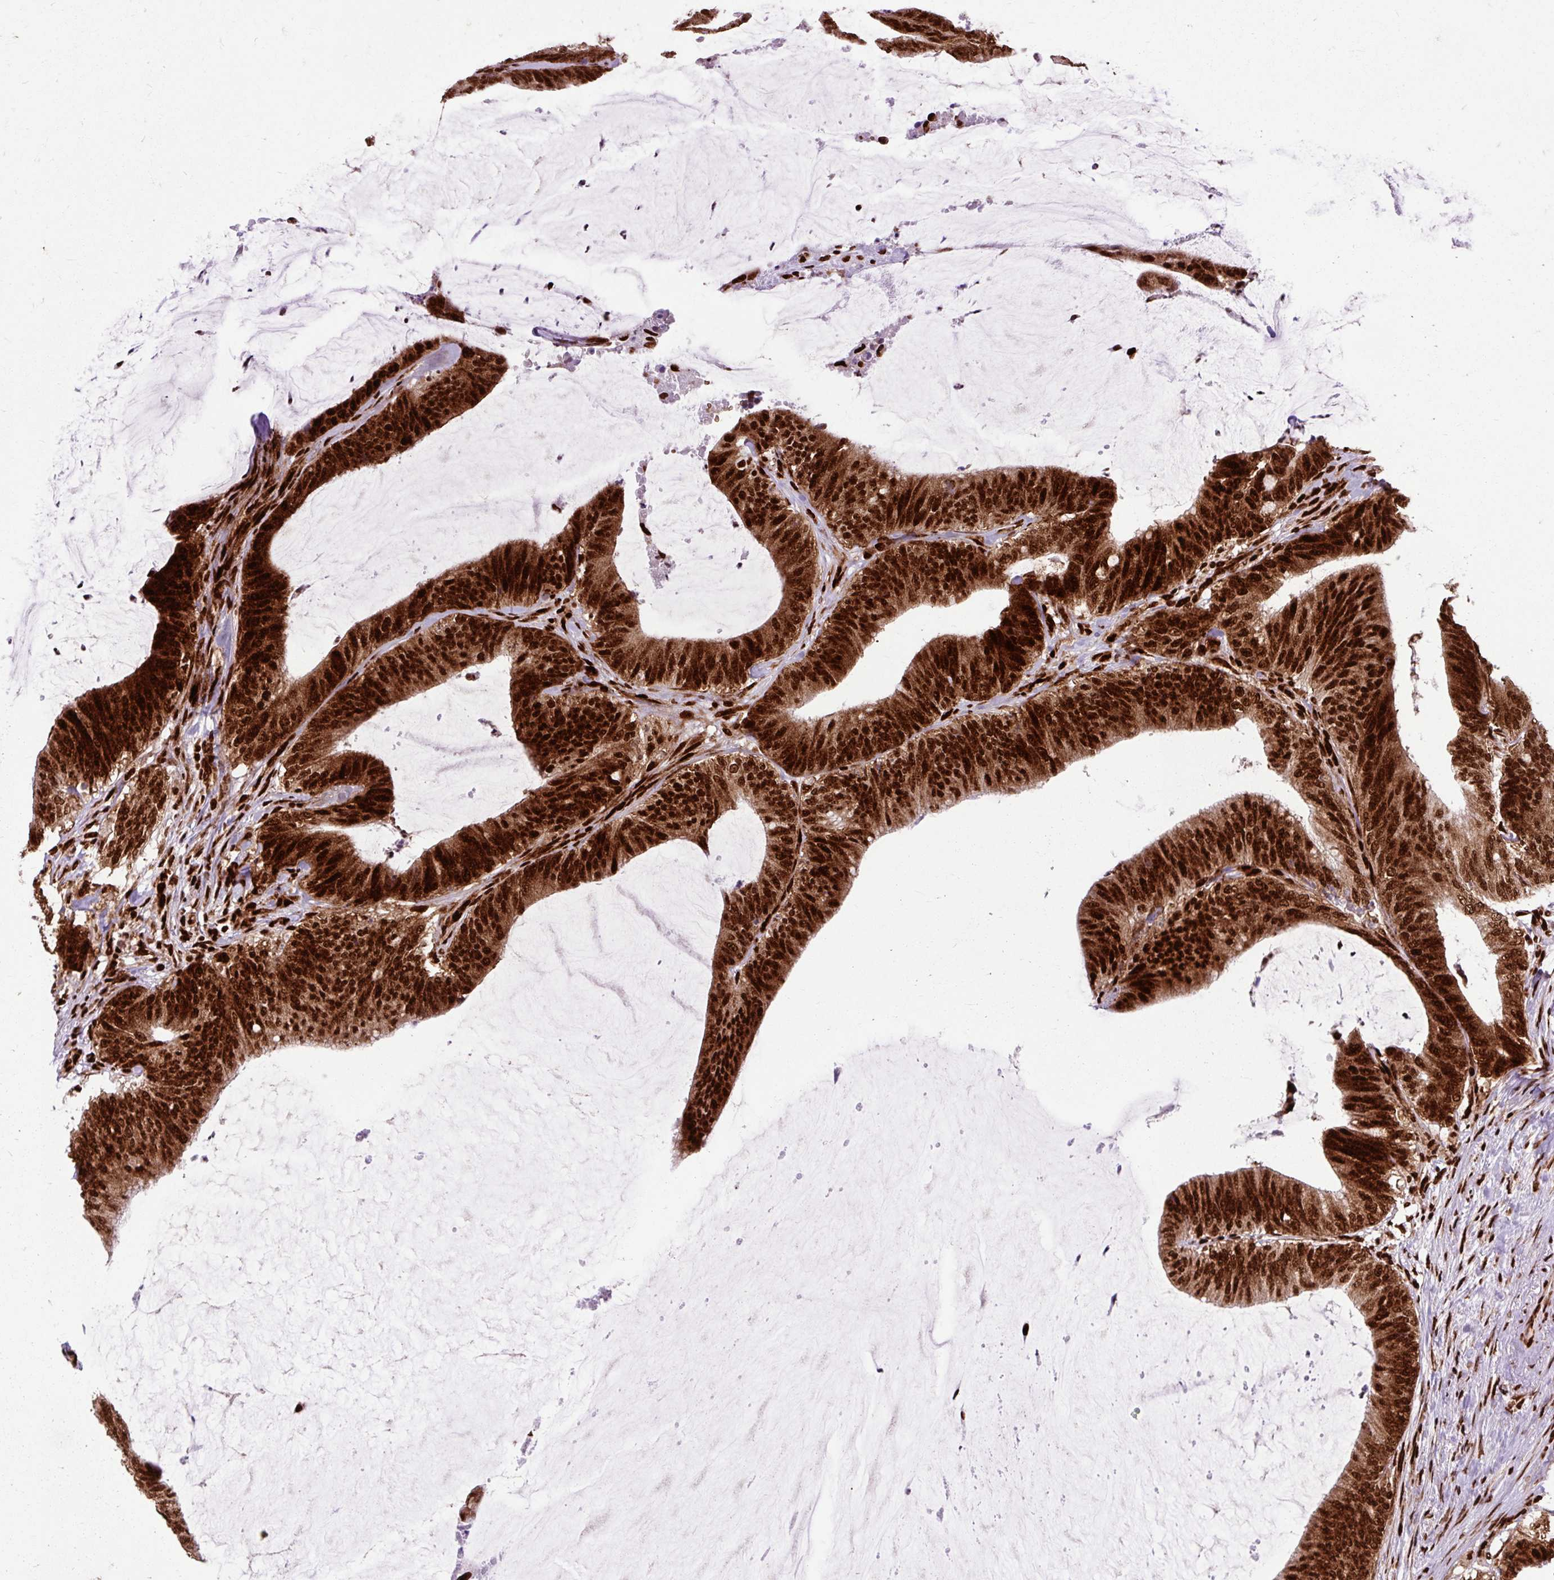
{"staining": {"intensity": "strong", "quantity": ">75%", "location": "cytoplasmic/membranous,nuclear"}, "tissue": "colorectal cancer", "cell_type": "Tumor cells", "image_type": "cancer", "snomed": [{"axis": "morphology", "description": "Adenocarcinoma, NOS"}, {"axis": "topography", "description": "Colon"}], "caption": "High-magnification brightfield microscopy of colorectal adenocarcinoma stained with DAB (3,3'-diaminobenzidine) (brown) and counterstained with hematoxylin (blue). tumor cells exhibit strong cytoplasmic/membranous and nuclear positivity is identified in about>75% of cells. Ihc stains the protein of interest in brown and the nuclei are stained blue.", "gene": "FUS", "patient": {"sex": "female", "age": 43}}